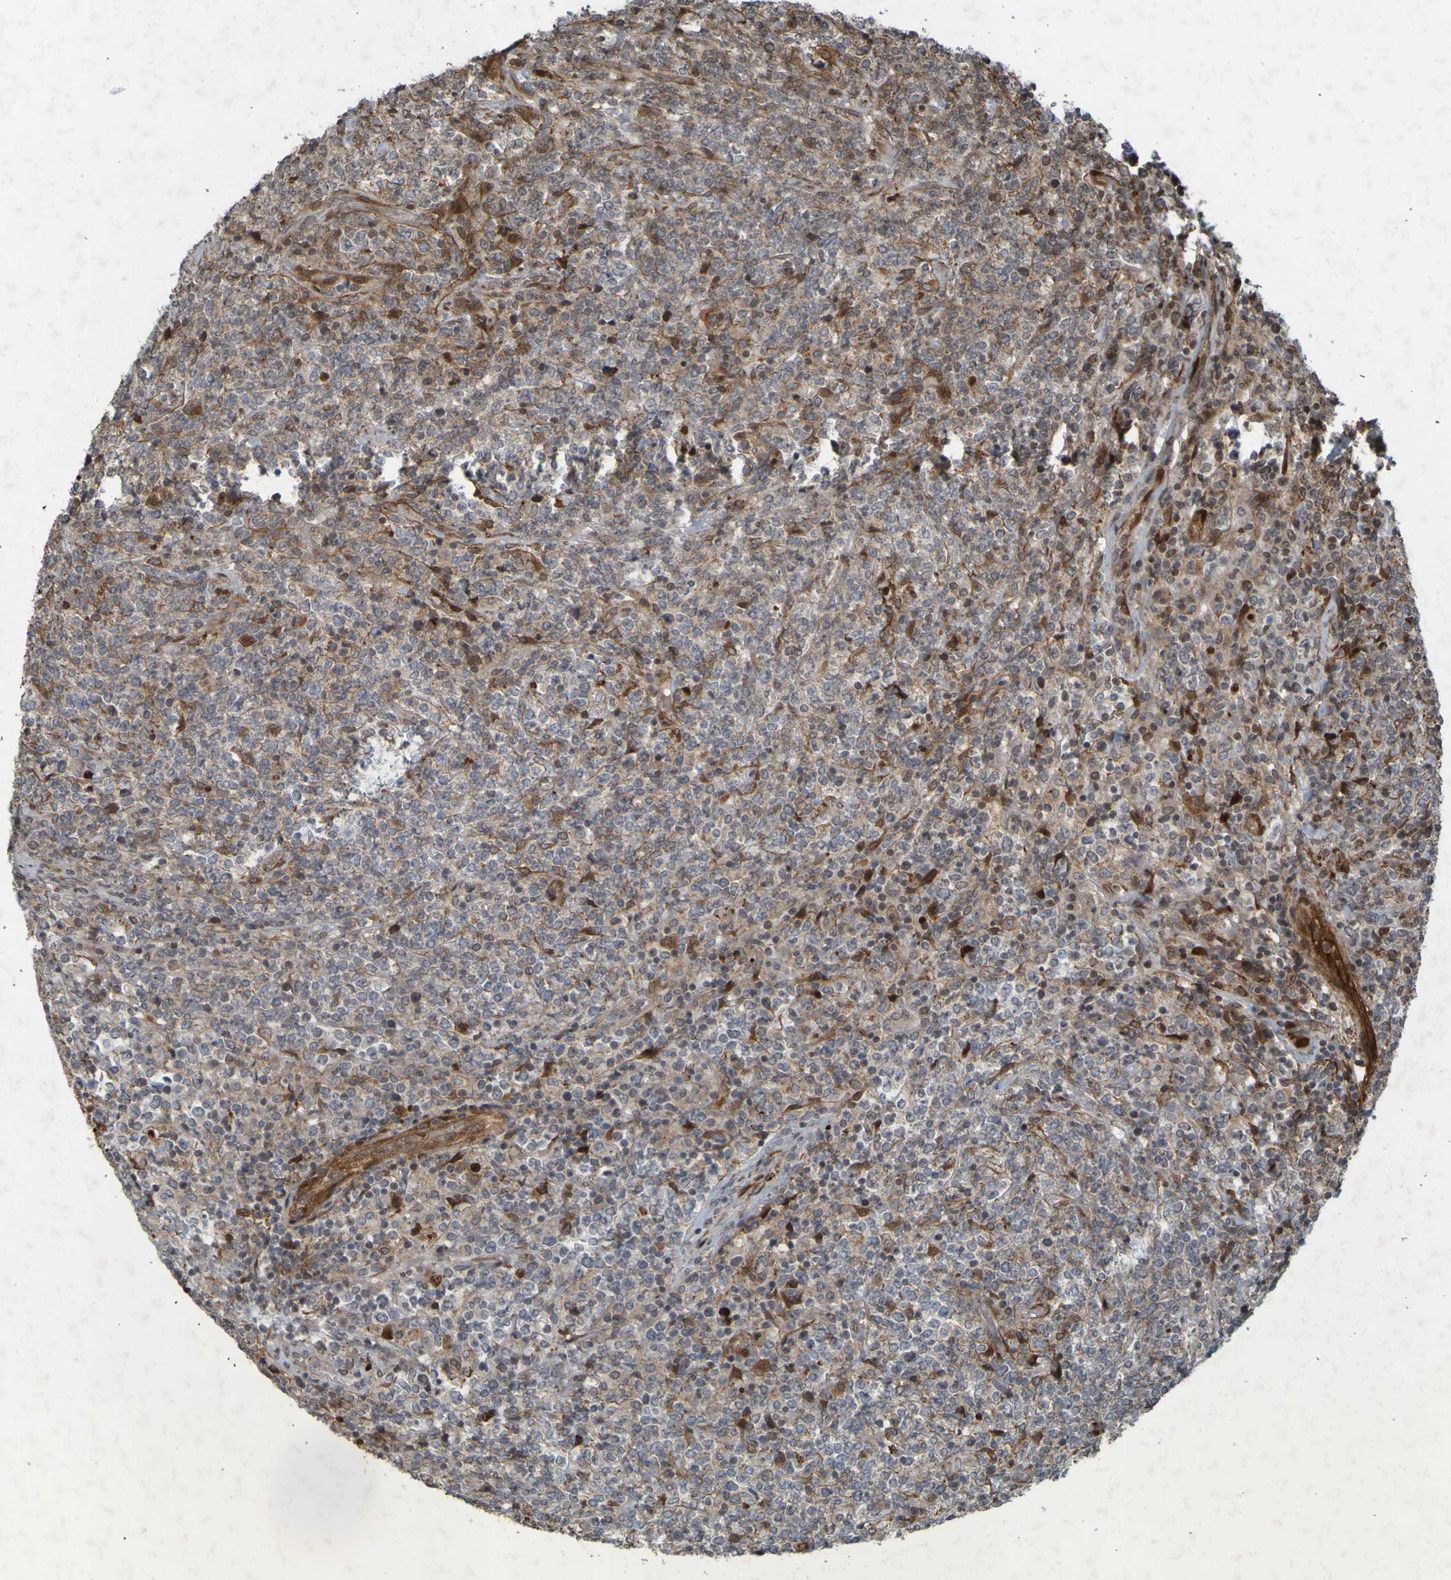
{"staining": {"intensity": "moderate", "quantity": "25%-75%", "location": "cytoplasmic/membranous"}, "tissue": "lymphoma", "cell_type": "Tumor cells", "image_type": "cancer", "snomed": [{"axis": "morphology", "description": "Malignant lymphoma, non-Hodgkin's type, High grade"}, {"axis": "topography", "description": "Soft tissue"}], "caption": "Immunohistochemical staining of malignant lymphoma, non-Hodgkin's type (high-grade) shows medium levels of moderate cytoplasmic/membranous protein staining in approximately 25%-75% of tumor cells.", "gene": "GUCY1A1", "patient": {"sex": "male", "age": 18}}